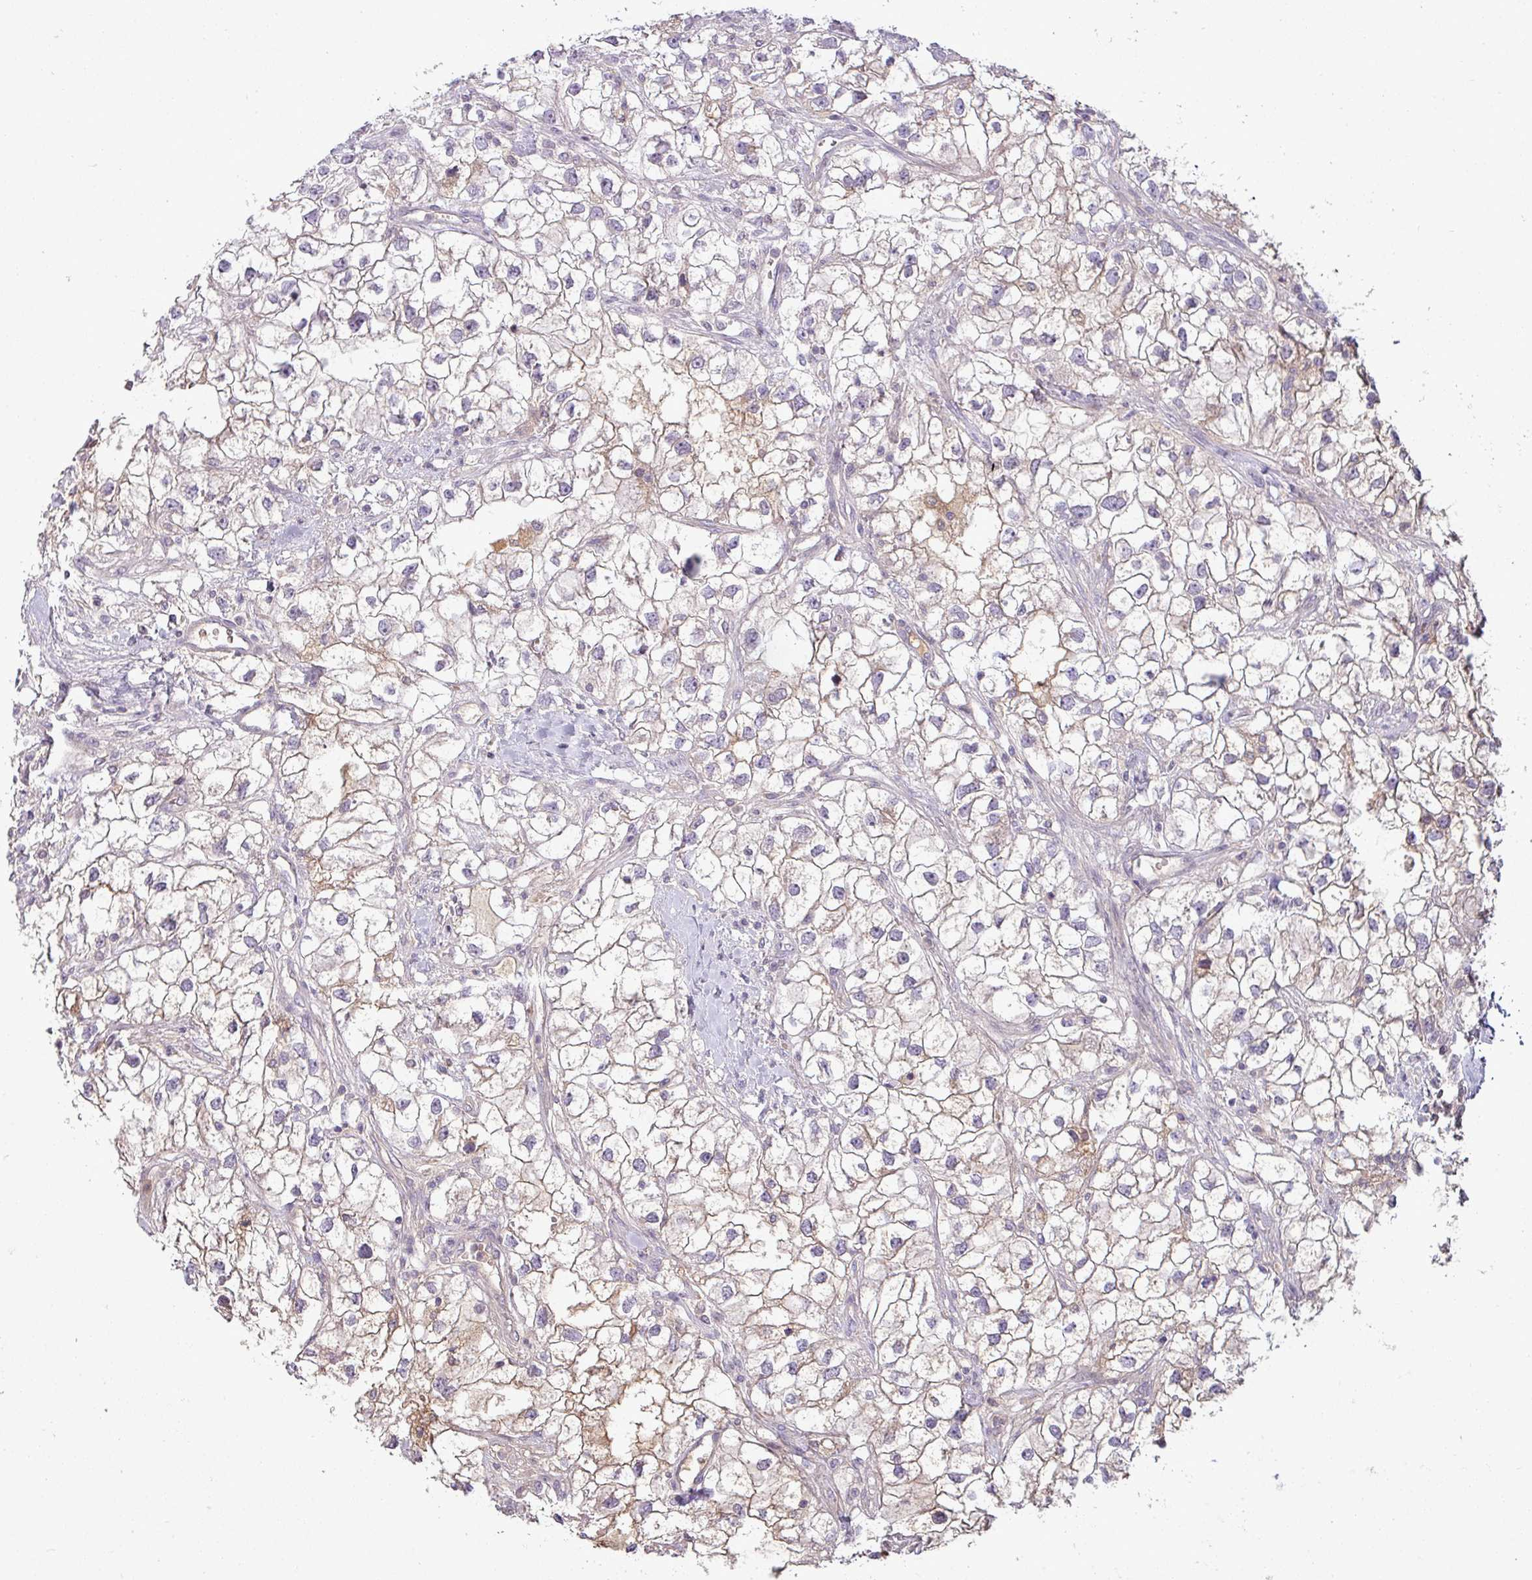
{"staining": {"intensity": "weak", "quantity": "<25%", "location": "cytoplasmic/membranous"}, "tissue": "renal cancer", "cell_type": "Tumor cells", "image_type": "cancer", "snomed": [{"axis": "morphology", "description": "Adenocarcinoma, NOS"}, {"axis": "topography", "description": "Kidney"}], "caption": "Protein analysis of adenocarcinoma (renal) shows no significant staining in tumor cells. Brightfield microscopy of immunohistochemistry stained with DAB (3,3'-diaminobenzidine) (brown) and hematoxylin (blue), captured at high magnification.", "gene": "APOM", "patient": {"sex": "male", "age": 59}}